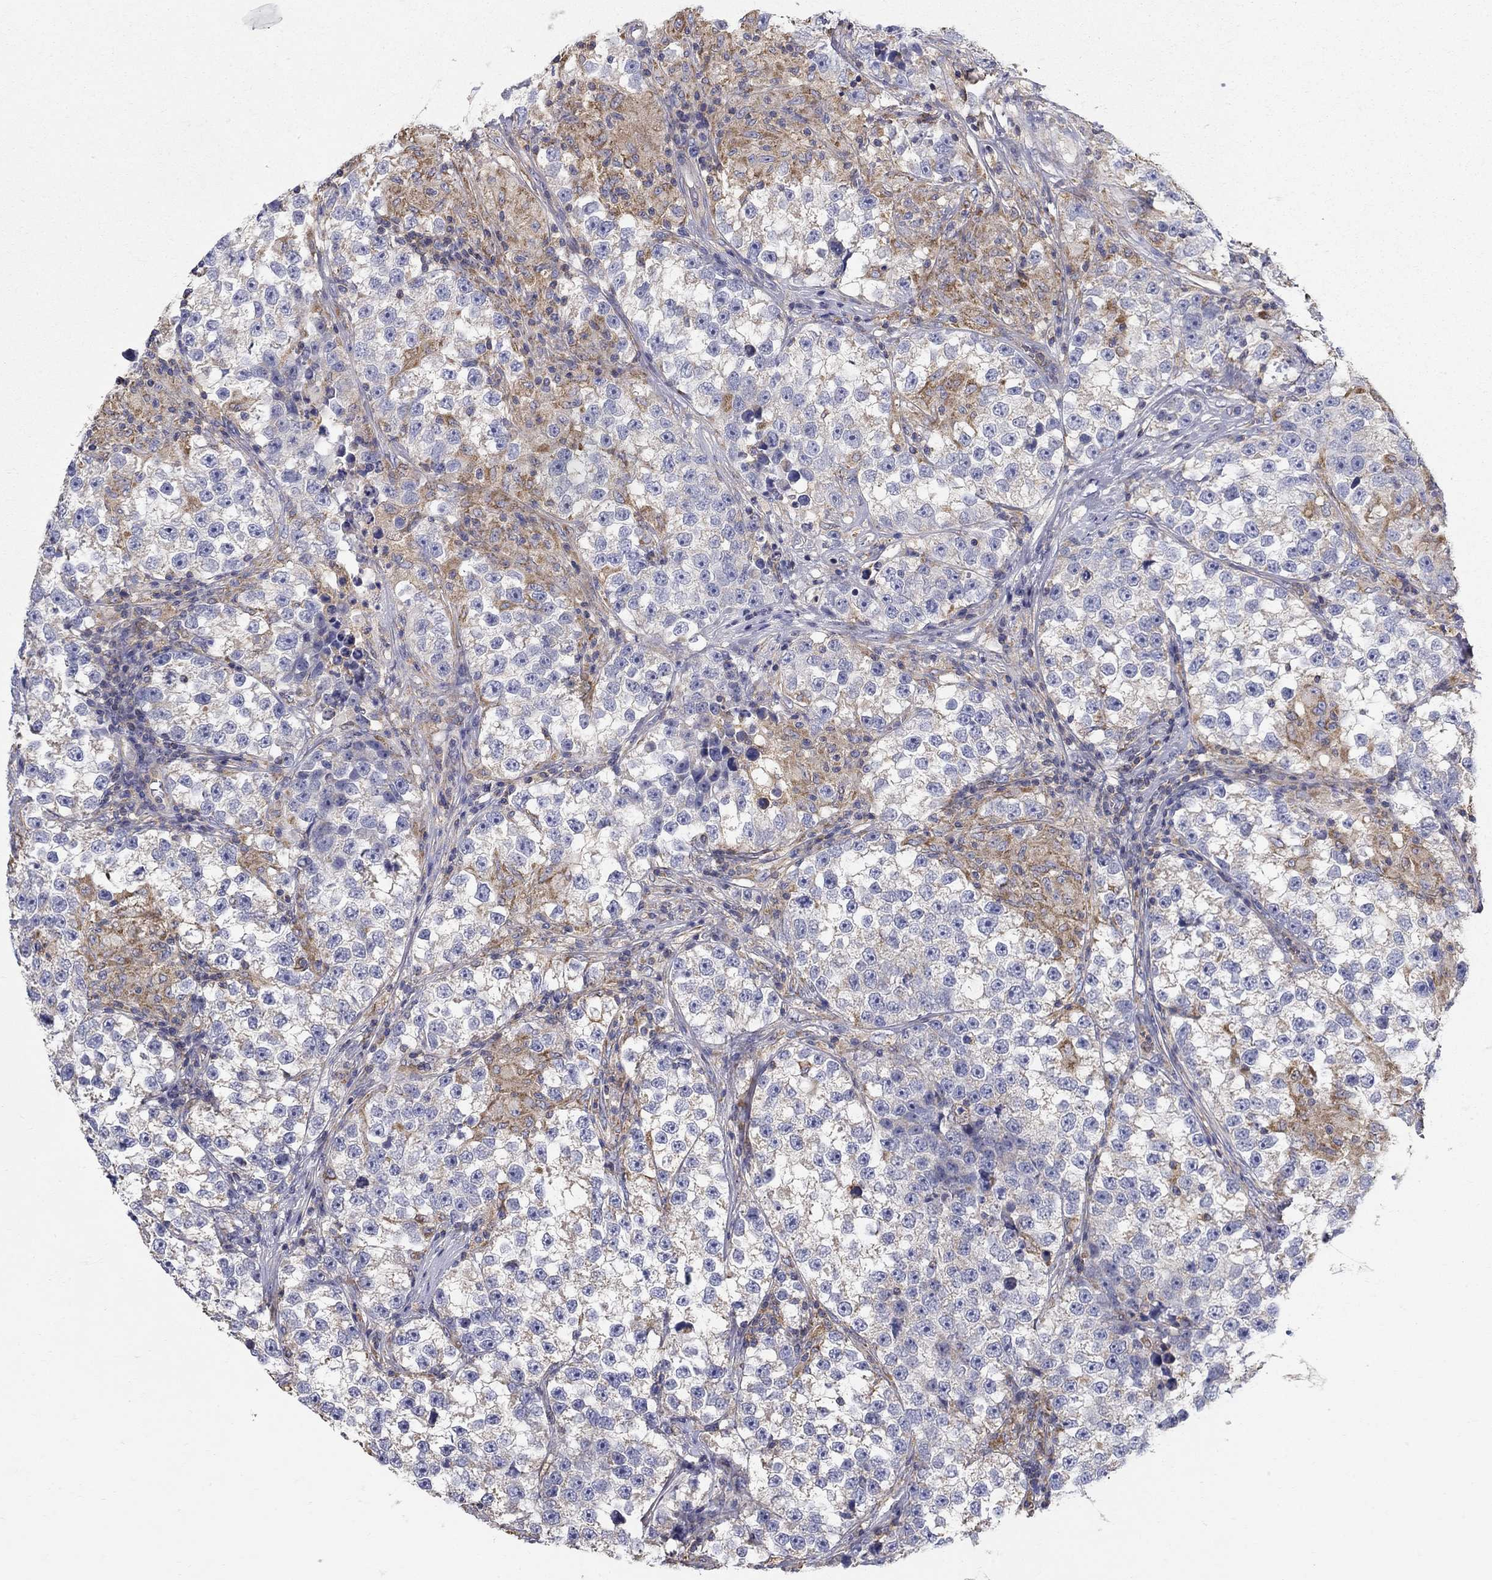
{"staining": {"intensity": "weak", "quantity": "<25%", "location": "cytoplasmic/membranous"}, "tissue": "testis cancer", "cell_type": "Tumor cells", "image_type": "cancer", "snomed": [{"axis": "morphology", "description": "Seminoma, NOS"}, {"axis": "topography", "description": "Testis"}], "caption": "IHC of human testis cancer demonstrates no staining in tumor cells.", "gene": "NME5", "patient": {"sex": "male", "age": 46}}